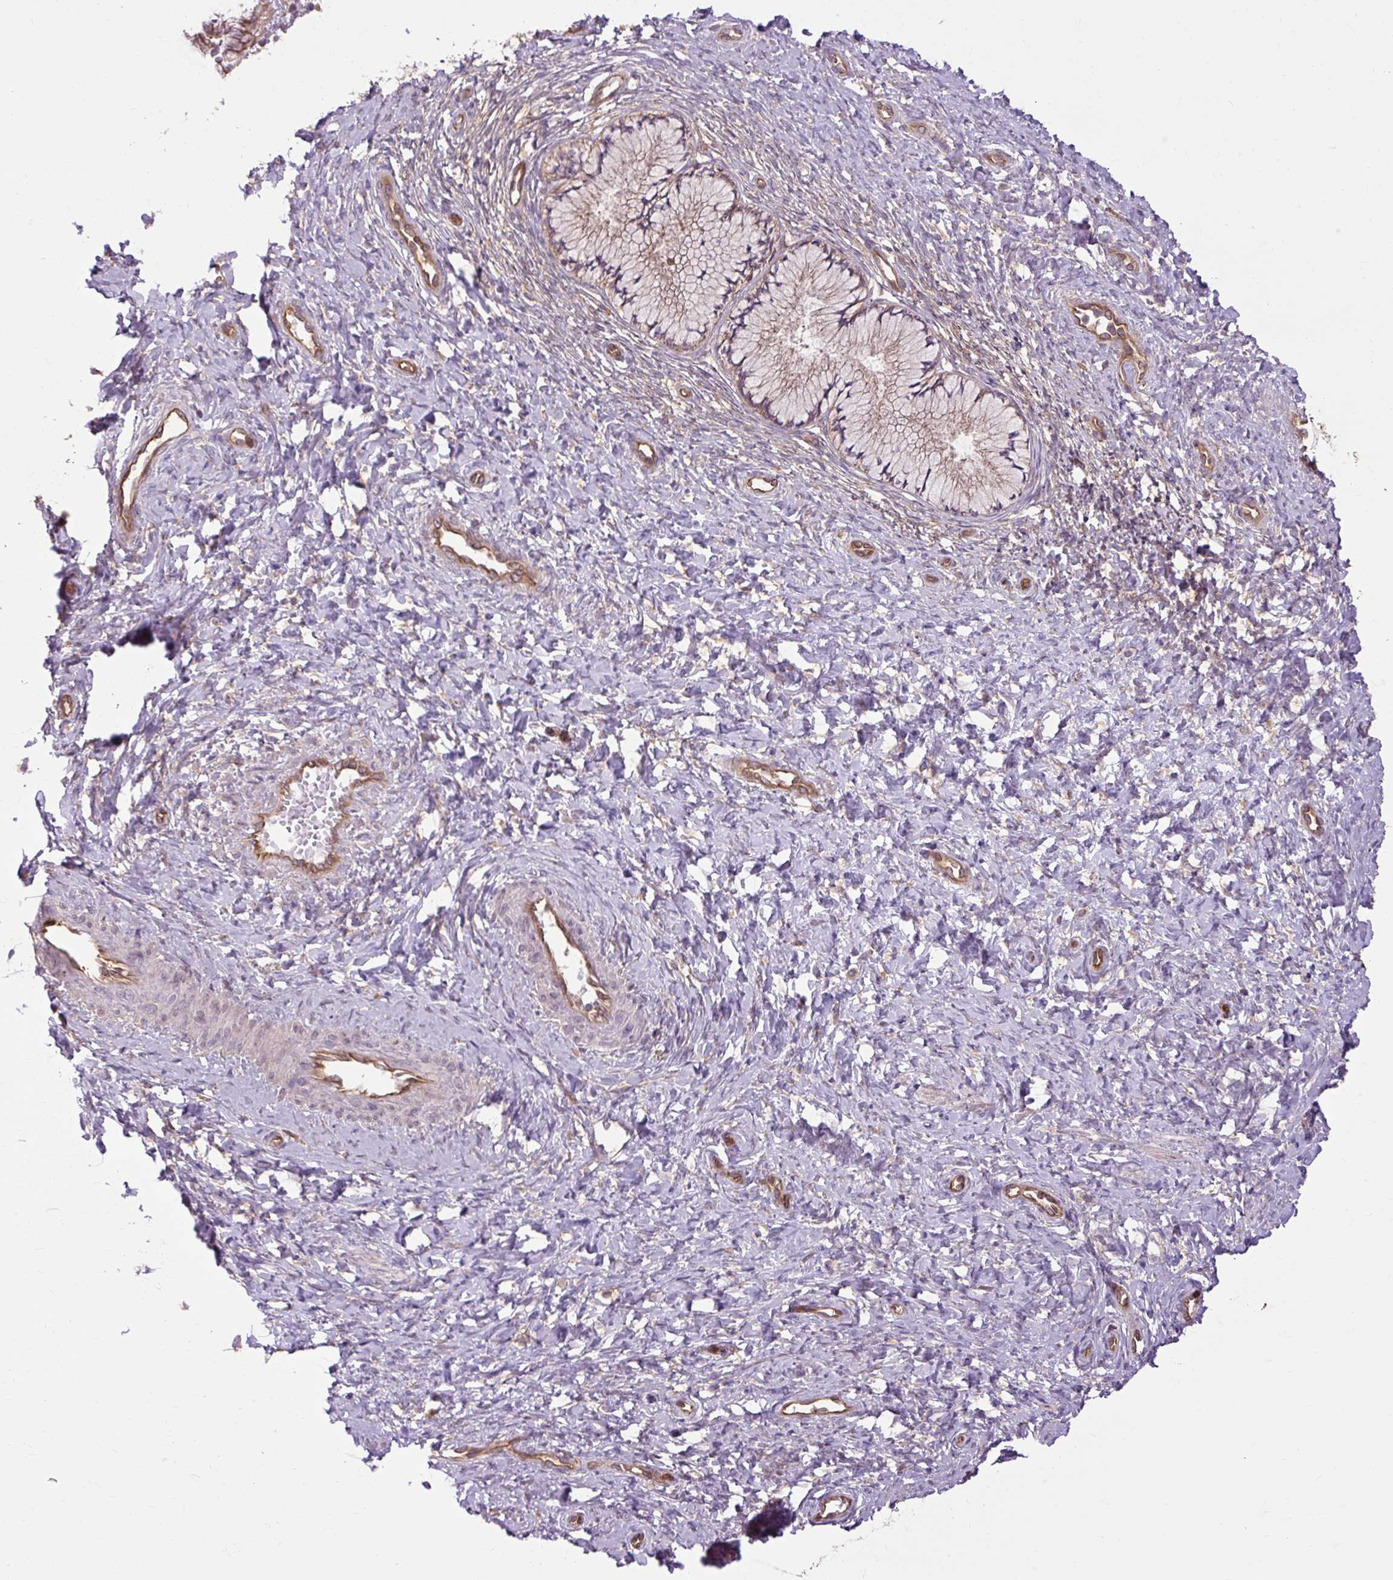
{"staining": {"intensity": "negative", "quantity": "none", "location": "none"}, "tissue": "cervix", "cell_type": "Glandular cells", "image_type": "normal", "snomed": [{"axis": "morphology", "description": "Normal tissue, NOS"}, {"axis": "topography", "description": "Cervix"}], "caption": "Immunohistochemistry photomicrograph of normal cervix: cervix stained with DAB (3,3'-diaminobenzidine) displays no significant protein expression in glandular cells.", "gene": "CCDC93", "patient": {"sex": "female", "age": 37}}